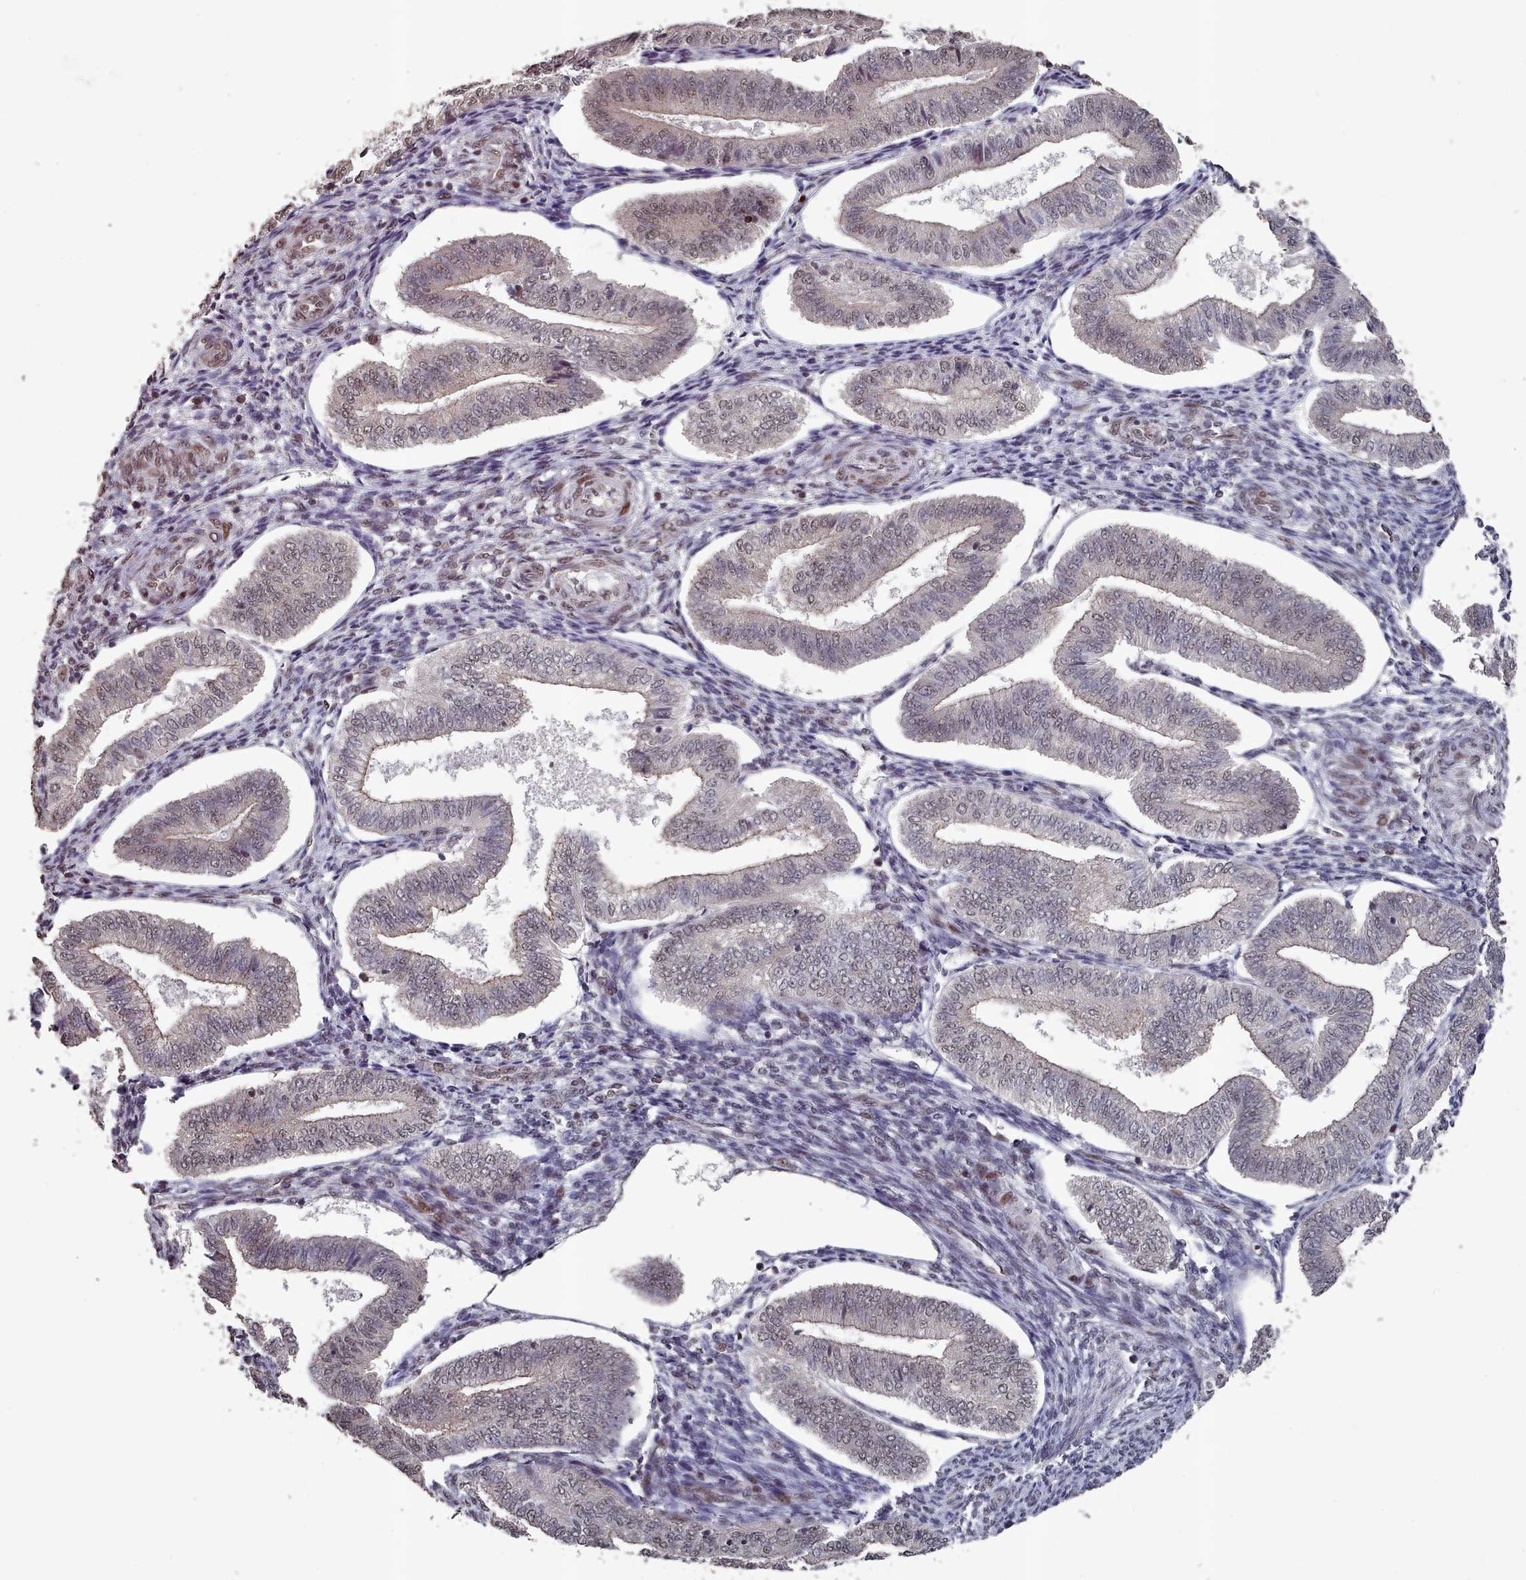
{"staining": {"intensity": "moderate", "quantity": "<25%", "location": "nuclear"}, "tissue": "endometrium", "cell_type": "Cells in endometrial stroma", "image_type": "normal", "snomed": [{"axis": "morphology", "description": "Normal tissue, NOS"}, {"axis": "topography", "description": "Endometrium"}], "caption": "The immunohistochemical stain labels moderate nuclear positivity in cells in endometrial stroma of unremarkable endometrium.", "gene": "PNRC2", "patient": {"sex": "female", "age": 34}}